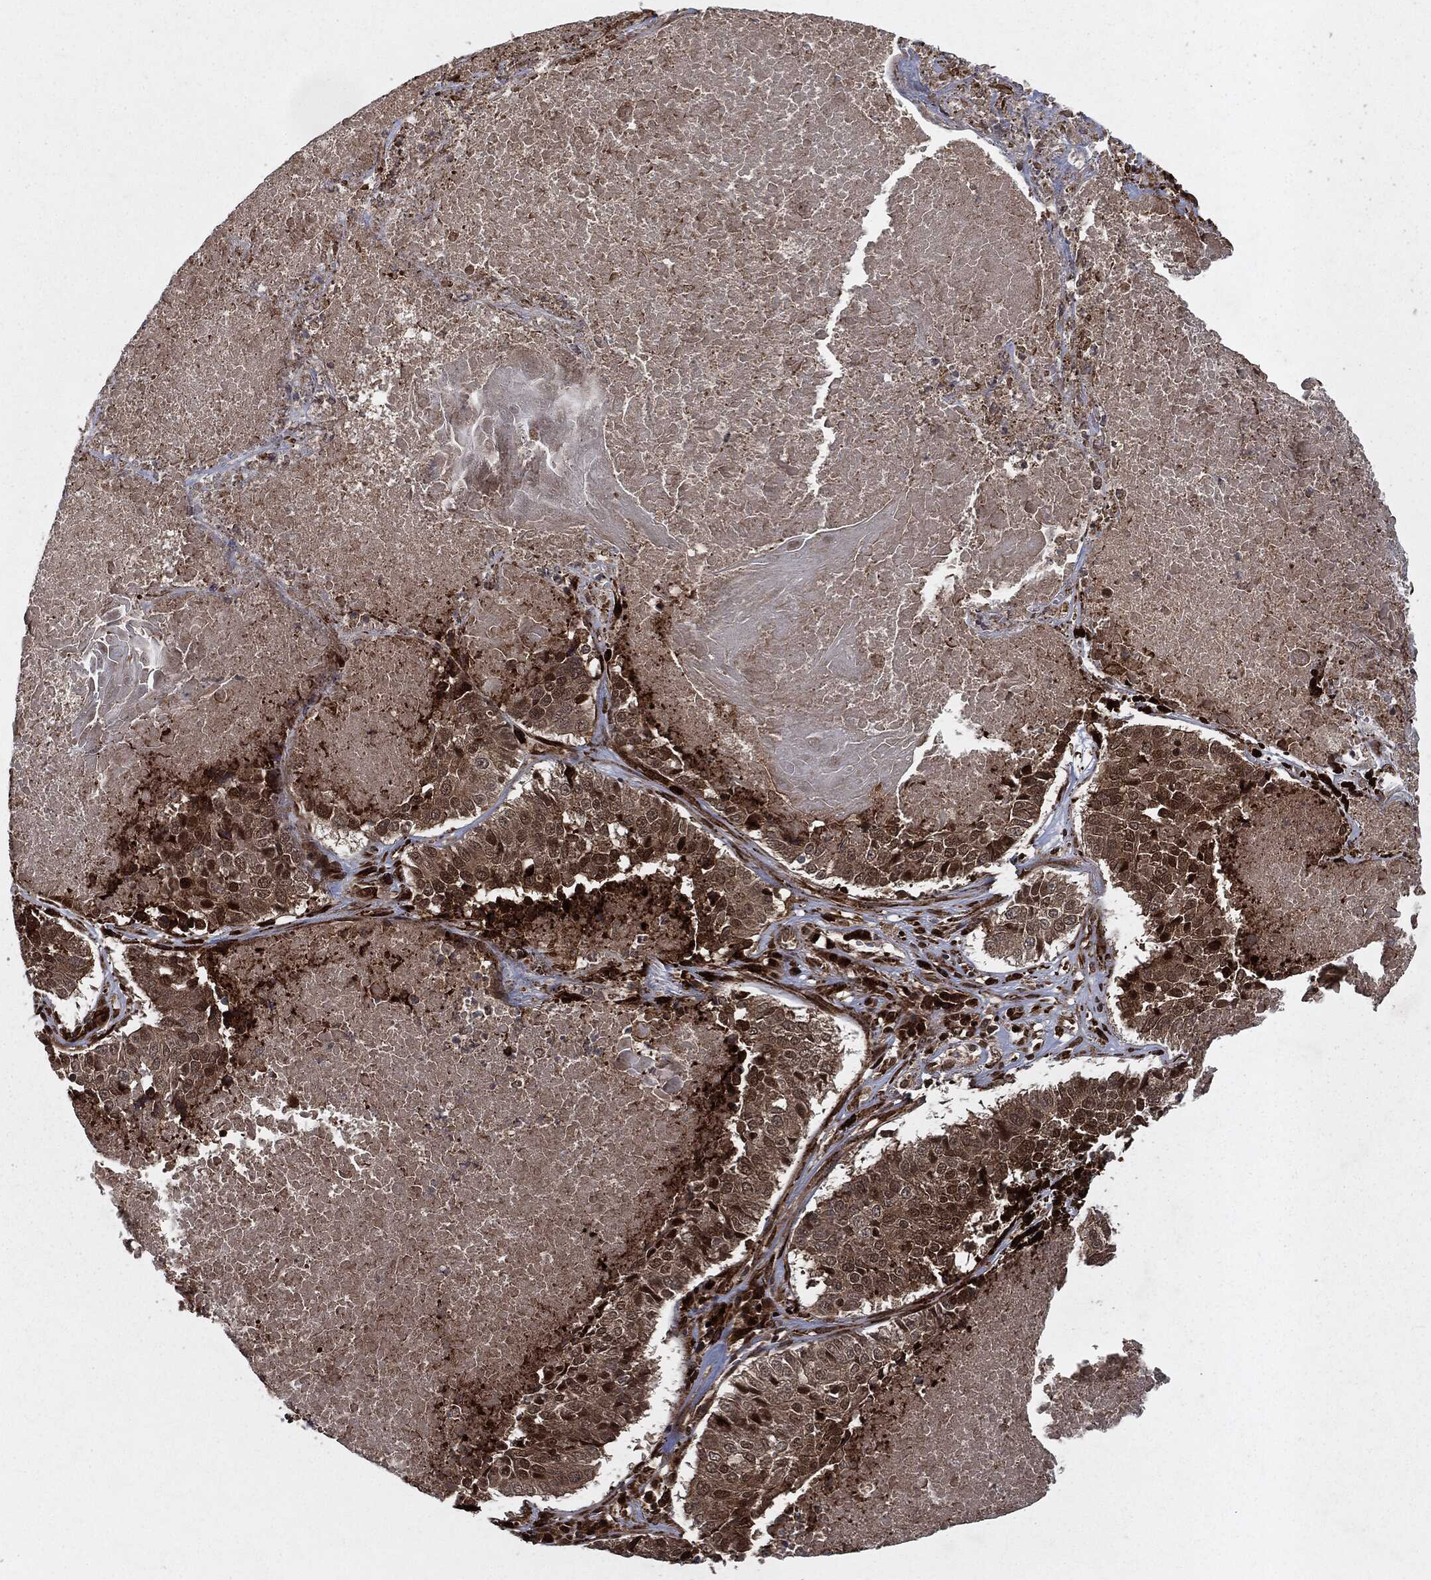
{"staining": {"intensity": "strong", "quantity": "<25%", "location": "cytoplasmic/membranous,nuclear"}, "tissue": "lung cancer", "cell_type": "Tumor cells", "image_type": "cancer", "snomed": [{"axis": "morphology", "description": "Squamous cell carcinoma, NOS"}, {"axis": "topography", "description": "Lung"}], "caption": "Squamous cell carcinoma (lung) stained for a protein (brown) displays strong cytoplasmic/membranous and nuclear positive expression in about <25% of tumor cells.", "gene": "RANBP9", "patient": {"sex": "male", "age": 64}}